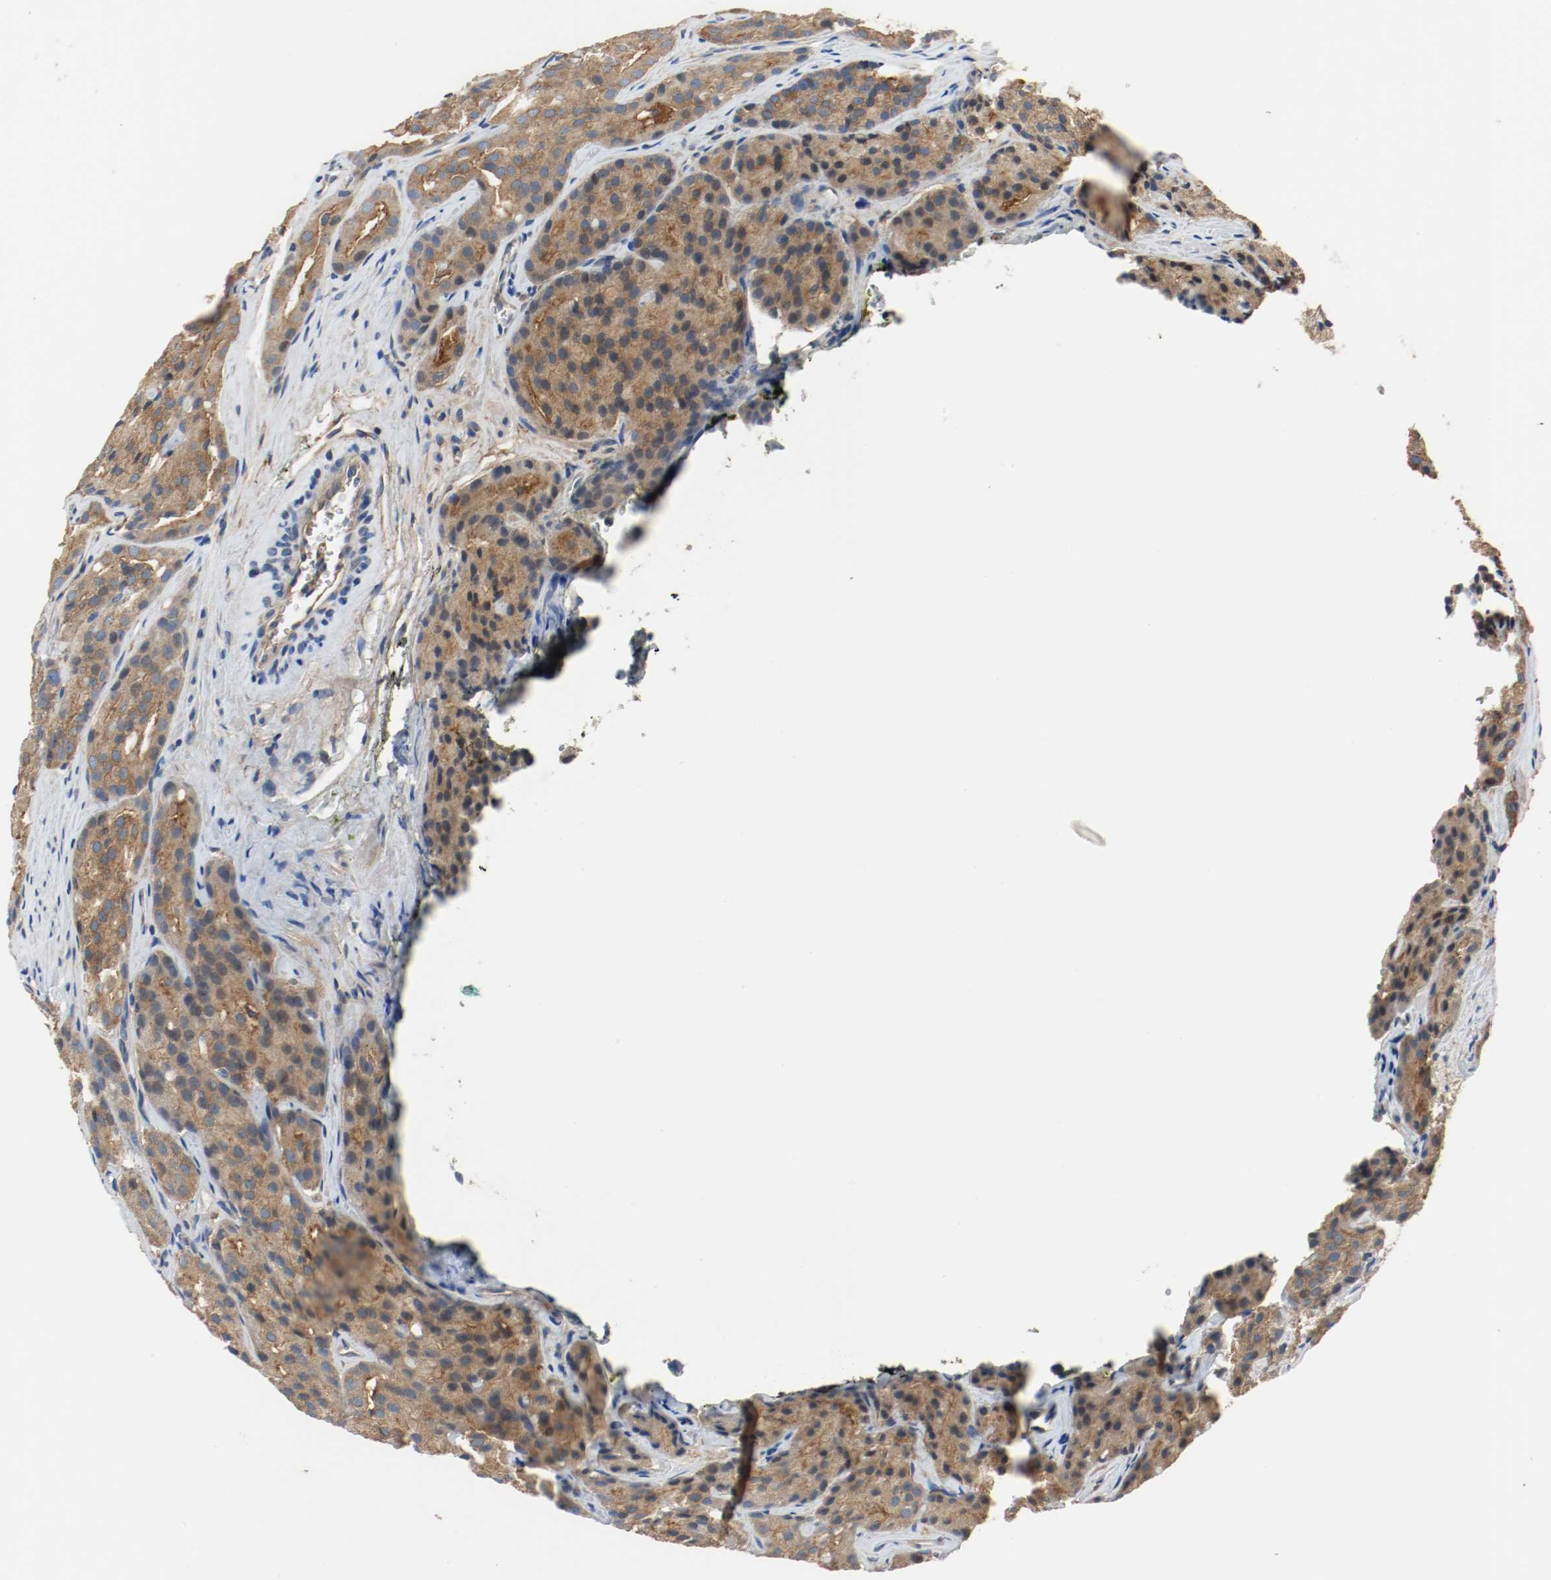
{"staining": {"intensity": "moderate", "quantity": ">75%", "location": "cytoplasmic/membranous"}, "tissue": "prostate cancer", "cell_type": "Tumor cells", "image_type": "cancer", "snomed": [{"axis": "morphology", "description": "Adenocarcinoma, High grade"}, {"axis": "topography", "description": "Prostate"}], "caption": "Immunohistochemistry (IHC) micrograph of neoplastic tissue: human prostate high-grade adenocarcinoma stained using IHC reveals medium levels of moderate protein expression localized specifically in the cytoplasmic/membranous of tumor cells, appearing as a cytoplasmic/membranous brown color.", "gene": "HGS", "patient": {"sex": "male", "age": 64}}